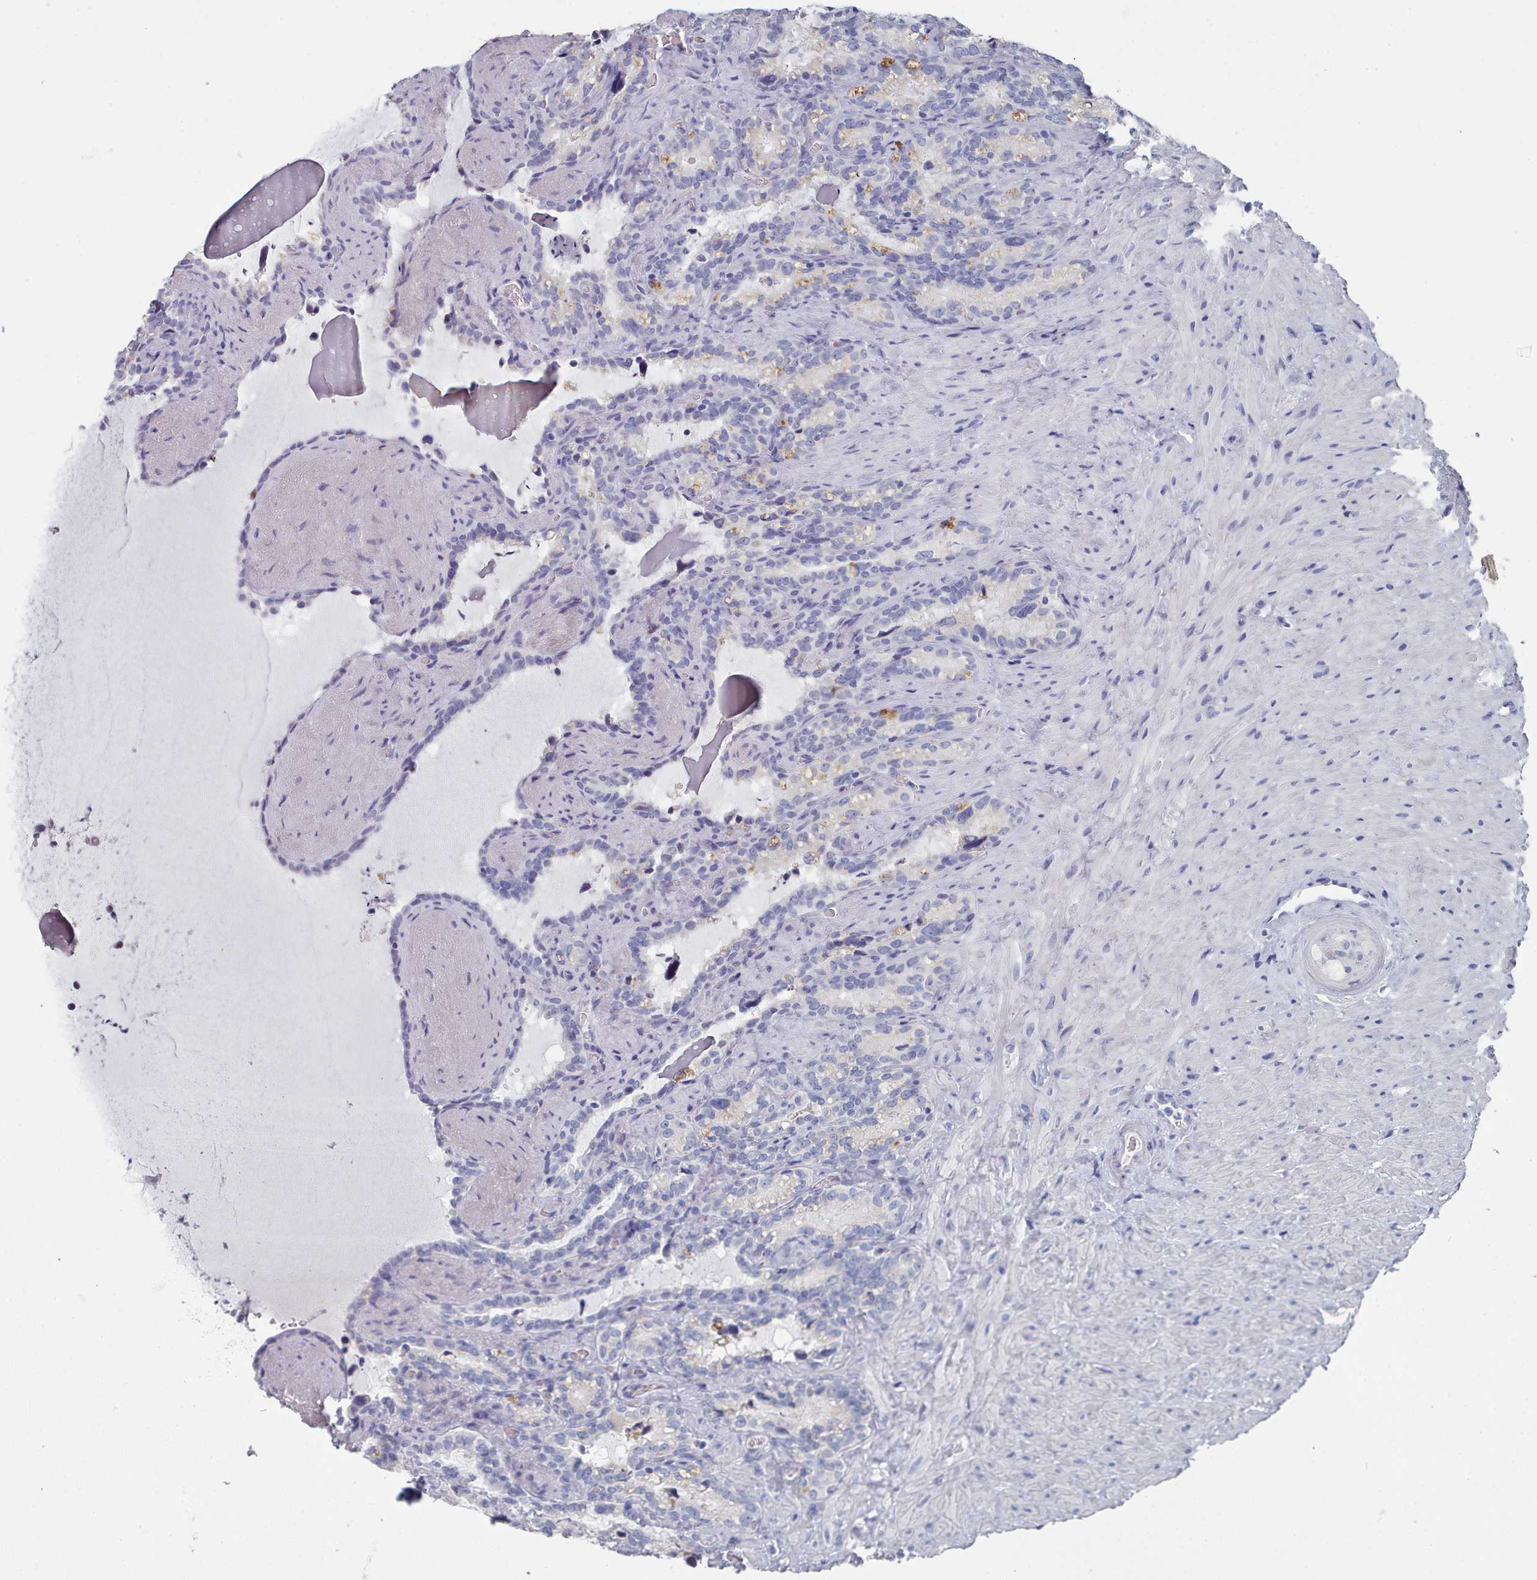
{"staining": {"intensity": "negative", "quantity": "none", "location": "none"}, "tissue": "seminal vesicle", "cell_type": "Glandular cells", "image_type": "normal", "snomed": [{"axis": "morphology", "description": "Normal tissue, NOS"}, {"axis": "topography", "description": "Prostate"}, {"axis": "topography", "description": "Seminal veicle"}], "caption": "The micrograph reveals no significant expression in glandular cells of seminal vesicle. Brightfield microscopy of immunohistochemistry (IHC) stained with DAB (3,3'-diaminobenzidine) (brown) and hematoxylin (blue), captured at high magnification.", "gene": "ACAD11", "patient": {"sex": "male", "age": 58}}